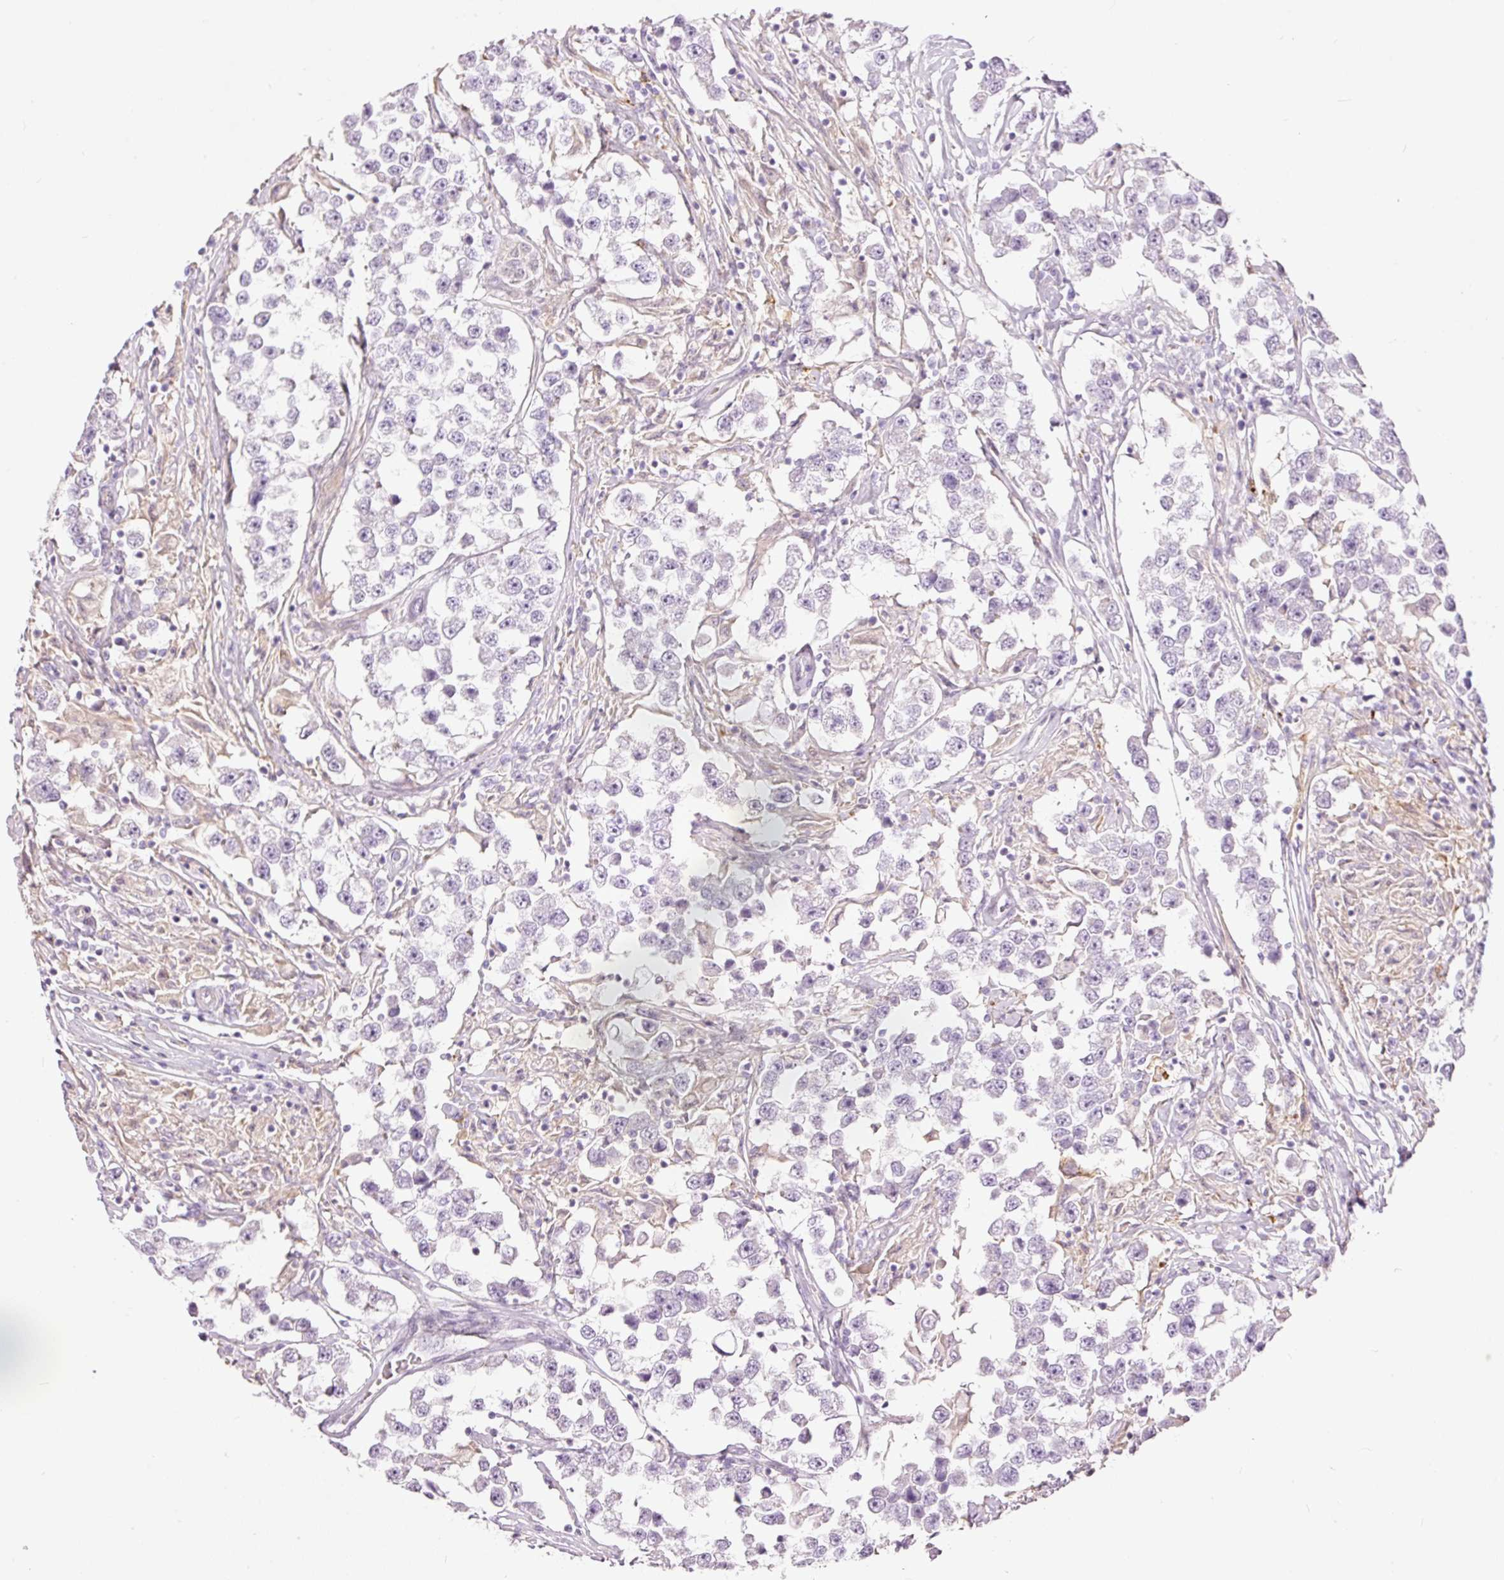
{"staining": {"intensity": "negative", "quantity": "none", "location": "none"}, "tissue": "testis cancer", "cell_type": "Tumor cells", "image_type": "cancer", "snomed": [{"axis": "morphology", "description": "Seminoma, NOS"}, {"axis": "topography", "description": "Testis"}], "caption": "This is an immunohistochemistry image of human testis cancer (seminoma). There is no staining in tumor cells.", "gene": "FCRL4", "patient": {"sex": "male", "age": 46}}